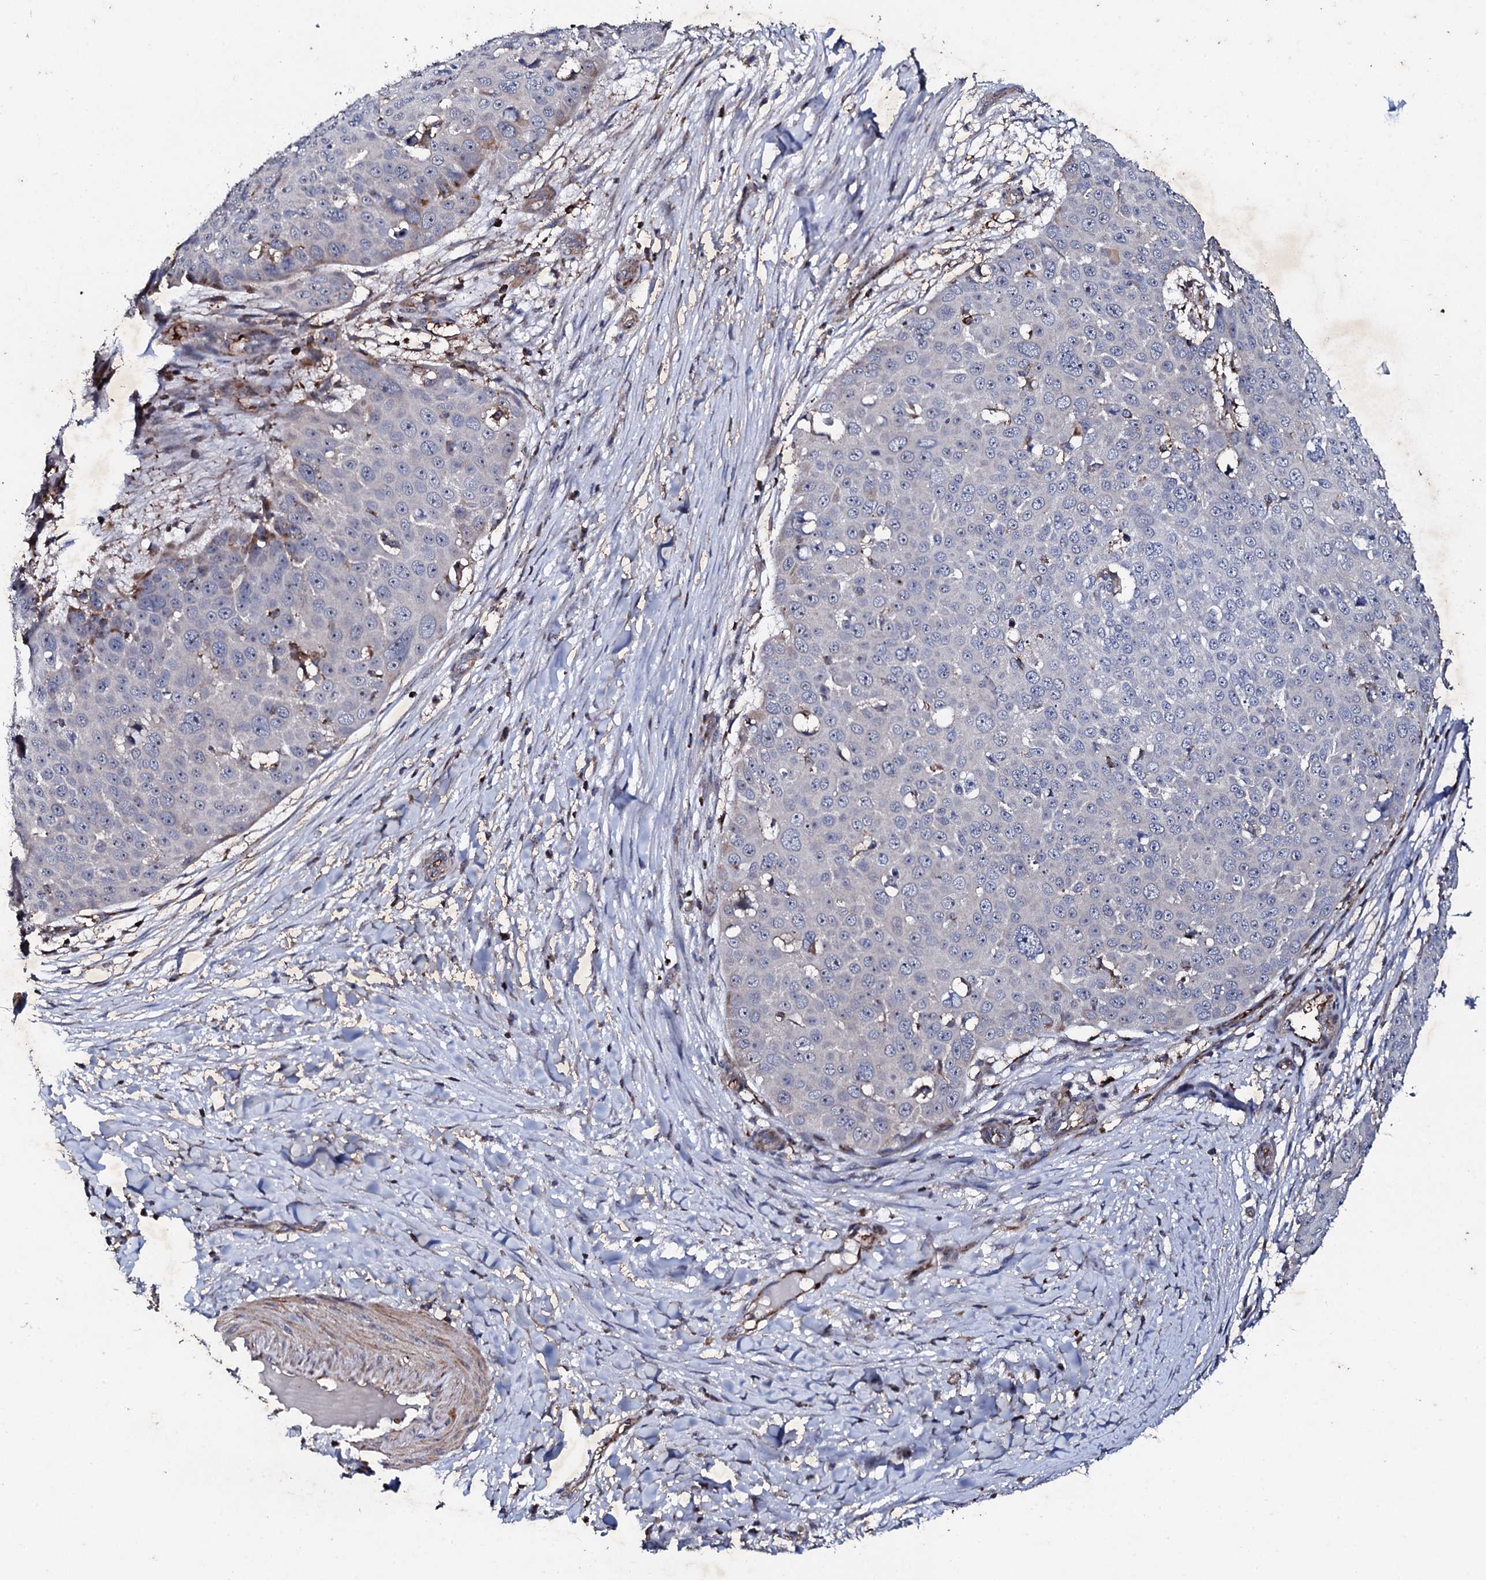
{"staining": {"intensity": "negative", "quantity": "none", "location": "none"}, "tissue": "skin cancer", "cell_type": "Tumor cells", "image_type": "cancer", "snomed": [{"axis": "morphology", "description": "Squamous cell carcinoma, NOS"}, {"axis": "topography", "description": "Skin"}], "caption": "The immunohistochemistry (IHC) photomicrograph has no significant positivity in tumor cells of skin cancer (squamous cell carcinoma) tissue.", "gene": "GTPBP4", "patient": {"sex": "male", "age": 71}}